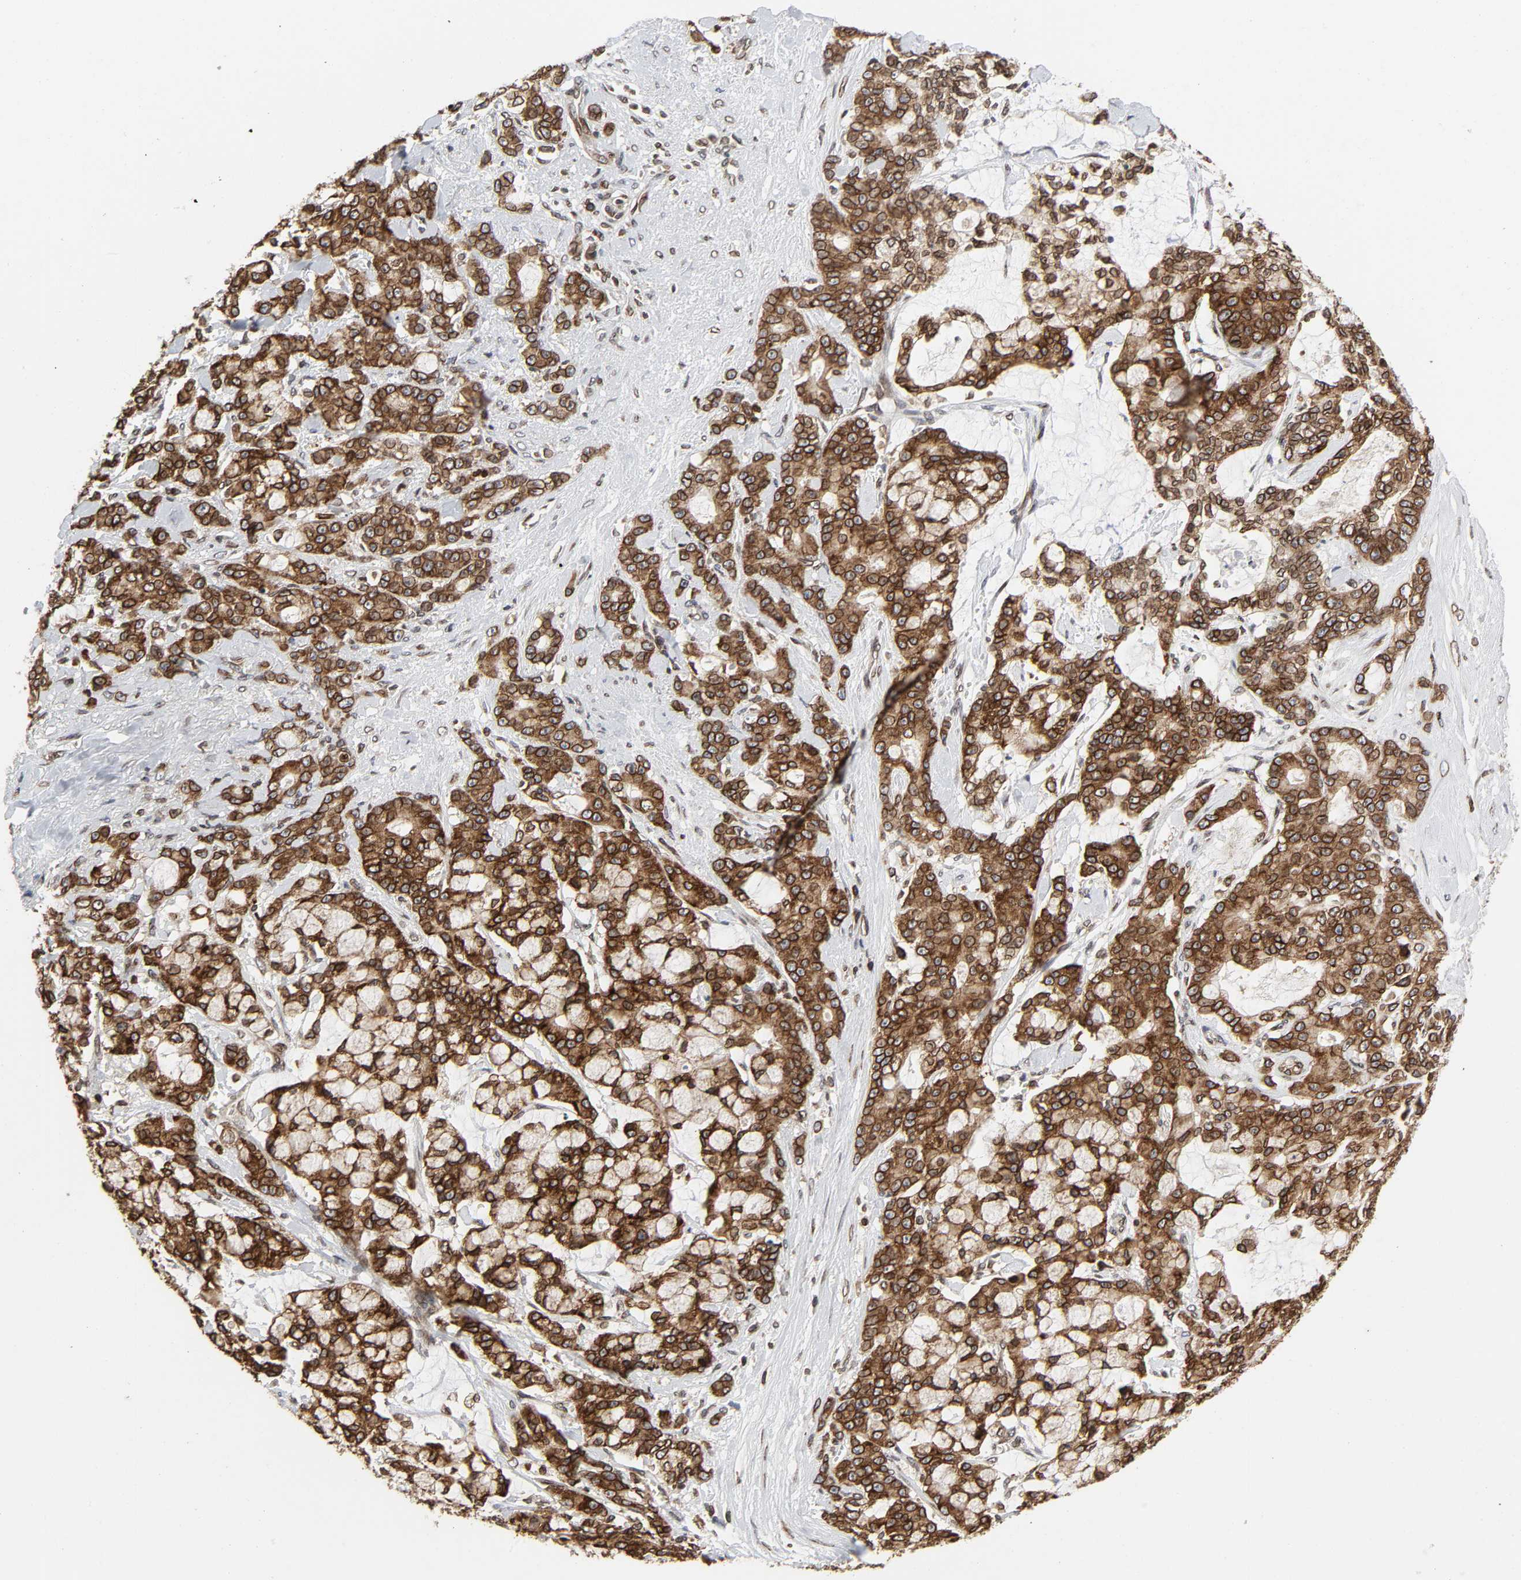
{"staining": {"intensity": "strong", "quantity": ">75%", "location": "cytoplasmic/membranous,nuclear"}, "tissue": "pancreatic cancer", "cell_type": "Tumor cells", "image_type": "cancer", "snomed": [{"axis": "morphology", "description": "Adenocarcinoma, NOS"}, {"axis": "topography", "description": "Pancreas"}], "caption": "Strong cytoplasmic/membranous and nuclear positivity for a protein is appreciated in about >75% of tumor cells of pancreatic cancer (adenocarcinoma) using immunohistochemistry.", "gene": "RANGAP1", "patient": {"sex": "female", "age": 73}}